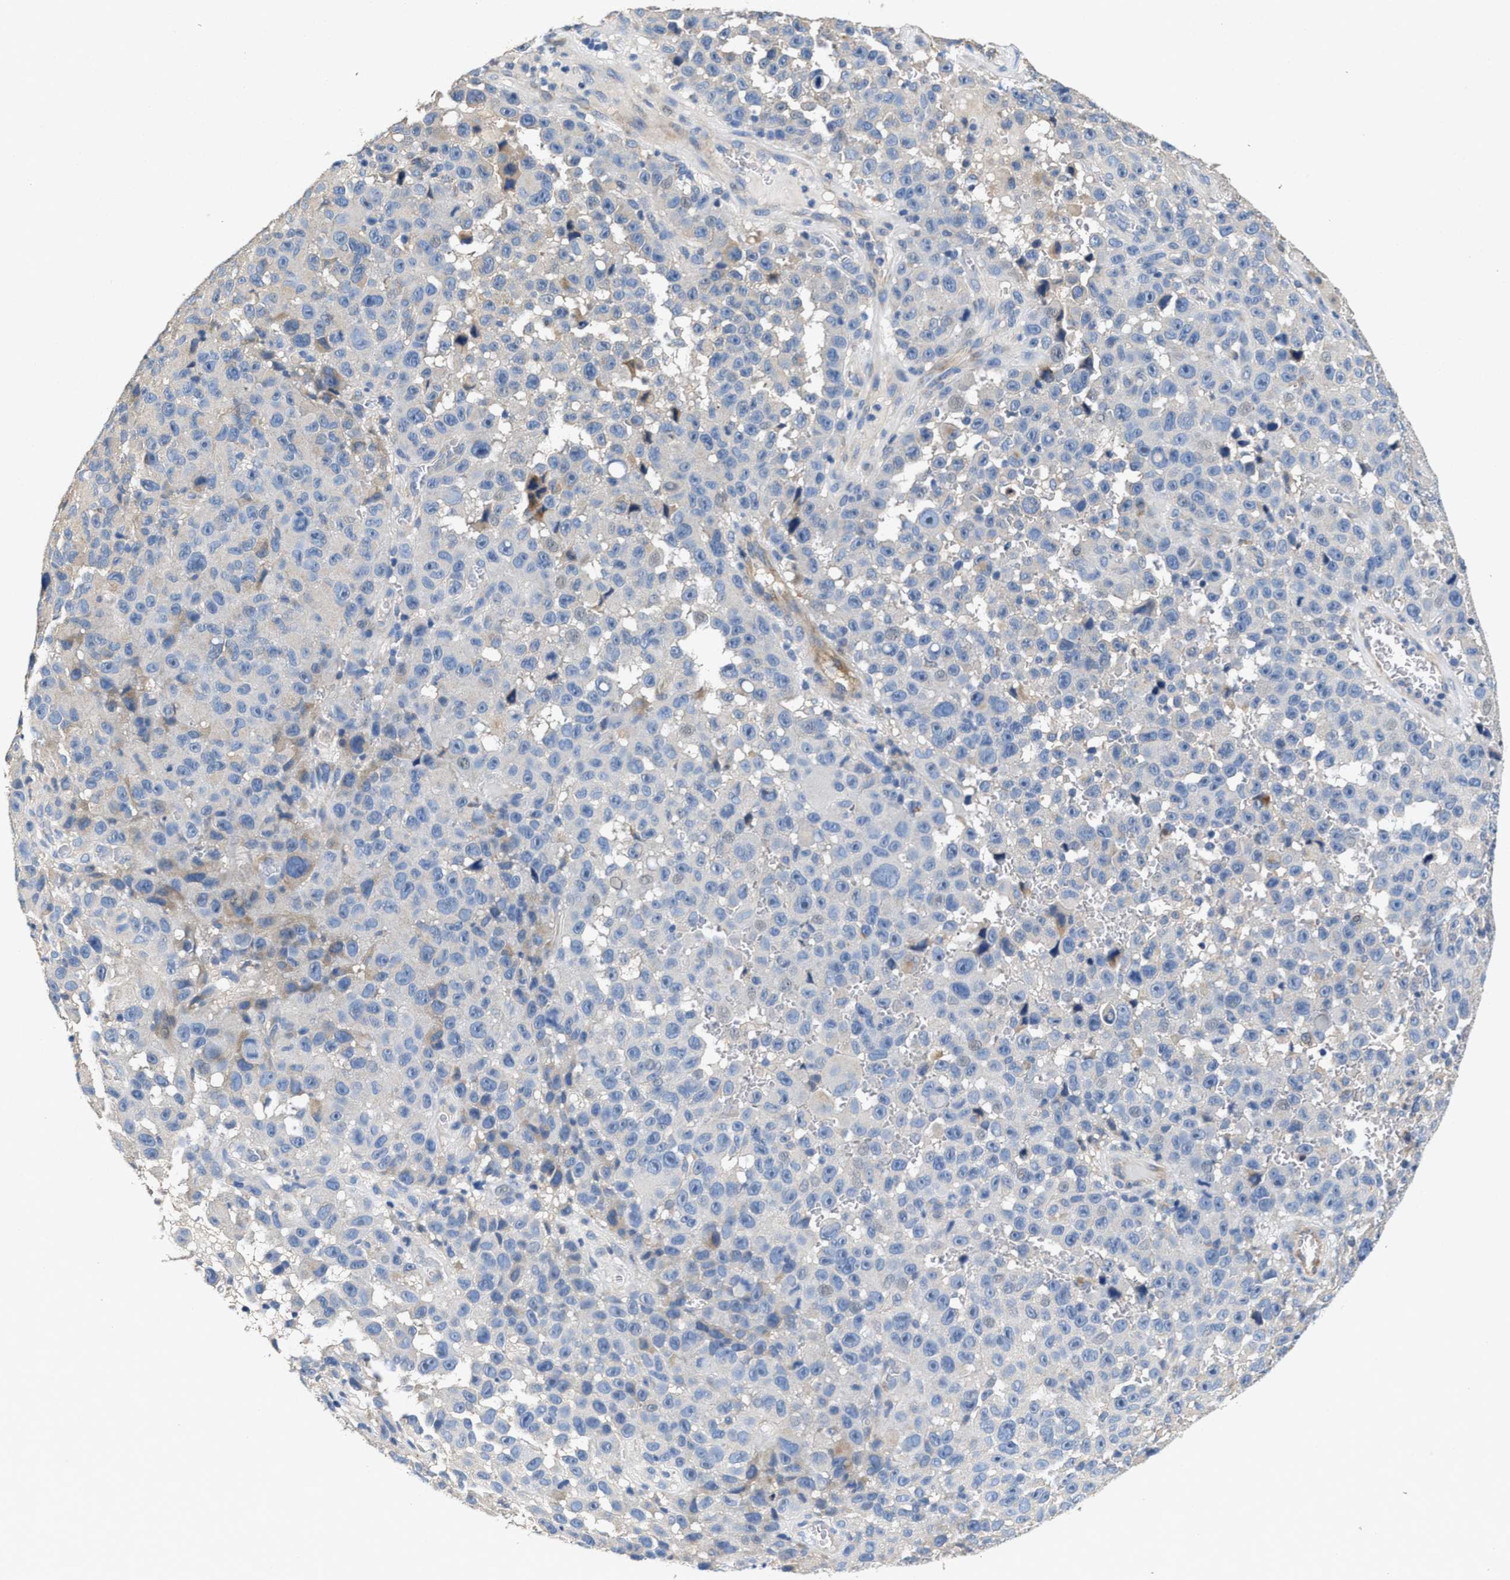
{"staining": {"intensity": "negative", "quantity": "none", "location": "none"}, "tissue": "melanoma", "cell_type": "Tumor cells", "image_type": "cancer", "snomed": [{"axis": "morphology", "description": "Malignant melanoma, NOS"}, {"axis": "topography", "description": "Skin"}], "caption": "The histopathology image exhibits no significant expression in tumor cells of malignant melanoma.", "gene": "PEG10", "patient": {"sex": "female", "age": 82}}